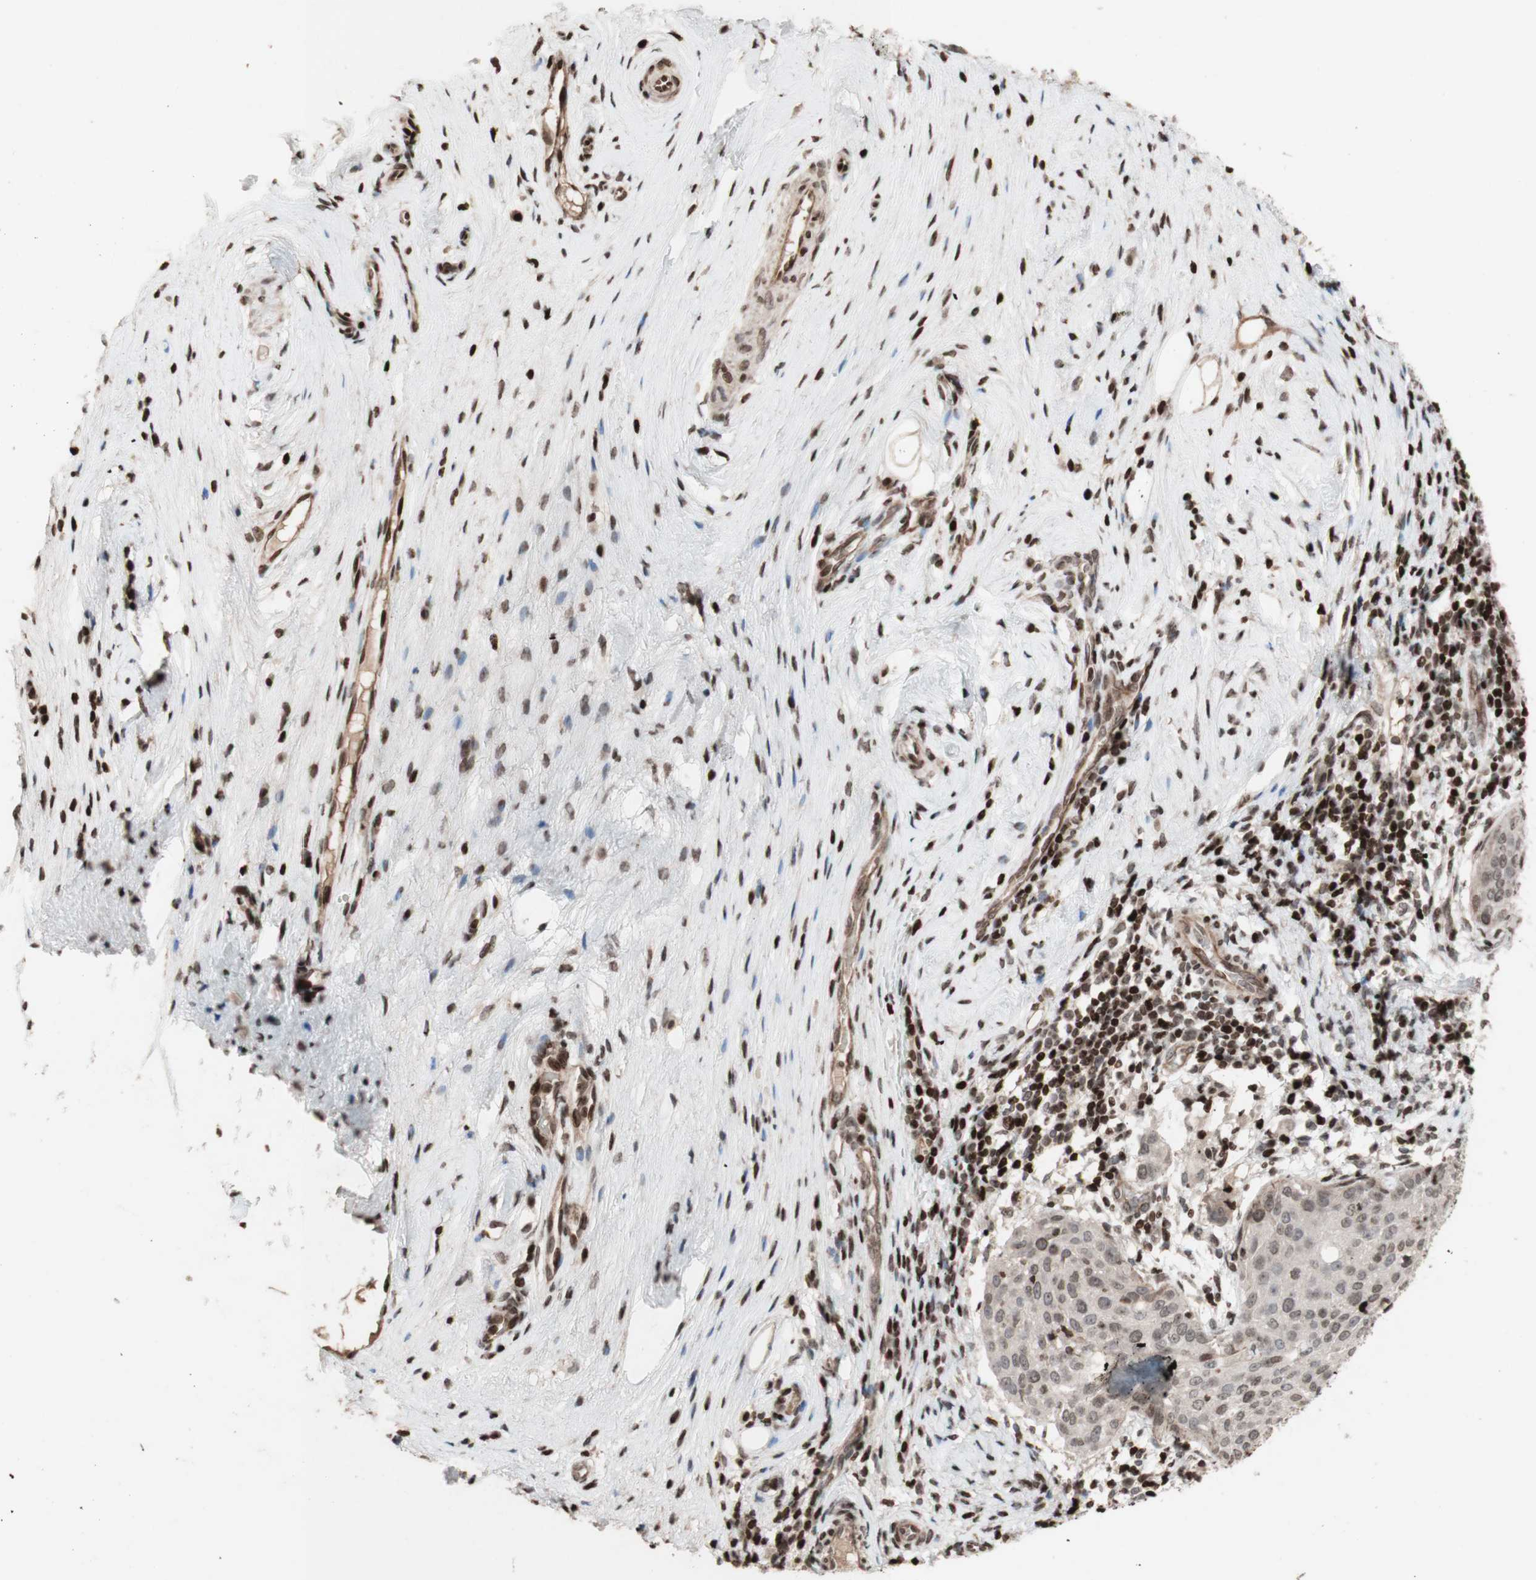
{"staining": {"intensity": "negative", "quantity": "none", "location": "none"}, "tissue": "cervical cancer", "cell_type": "Tumor cells", "image_type": "cancer", "snomed": [{"axis": "morphology", "description": "Squamous cell carcinoma, NOS"}, {"axis": "topography", "description": "Cervix"}], "caption": "Immunohistochemistry micrograph of neoplastic tissue: human cervical cancer stained with DAB (3,3'-diaminobenzidine) demonstrates no significant protein positivity in tumor cells.", "gene": "POLA1", "patient": {"sex": "female", "age": 51}}